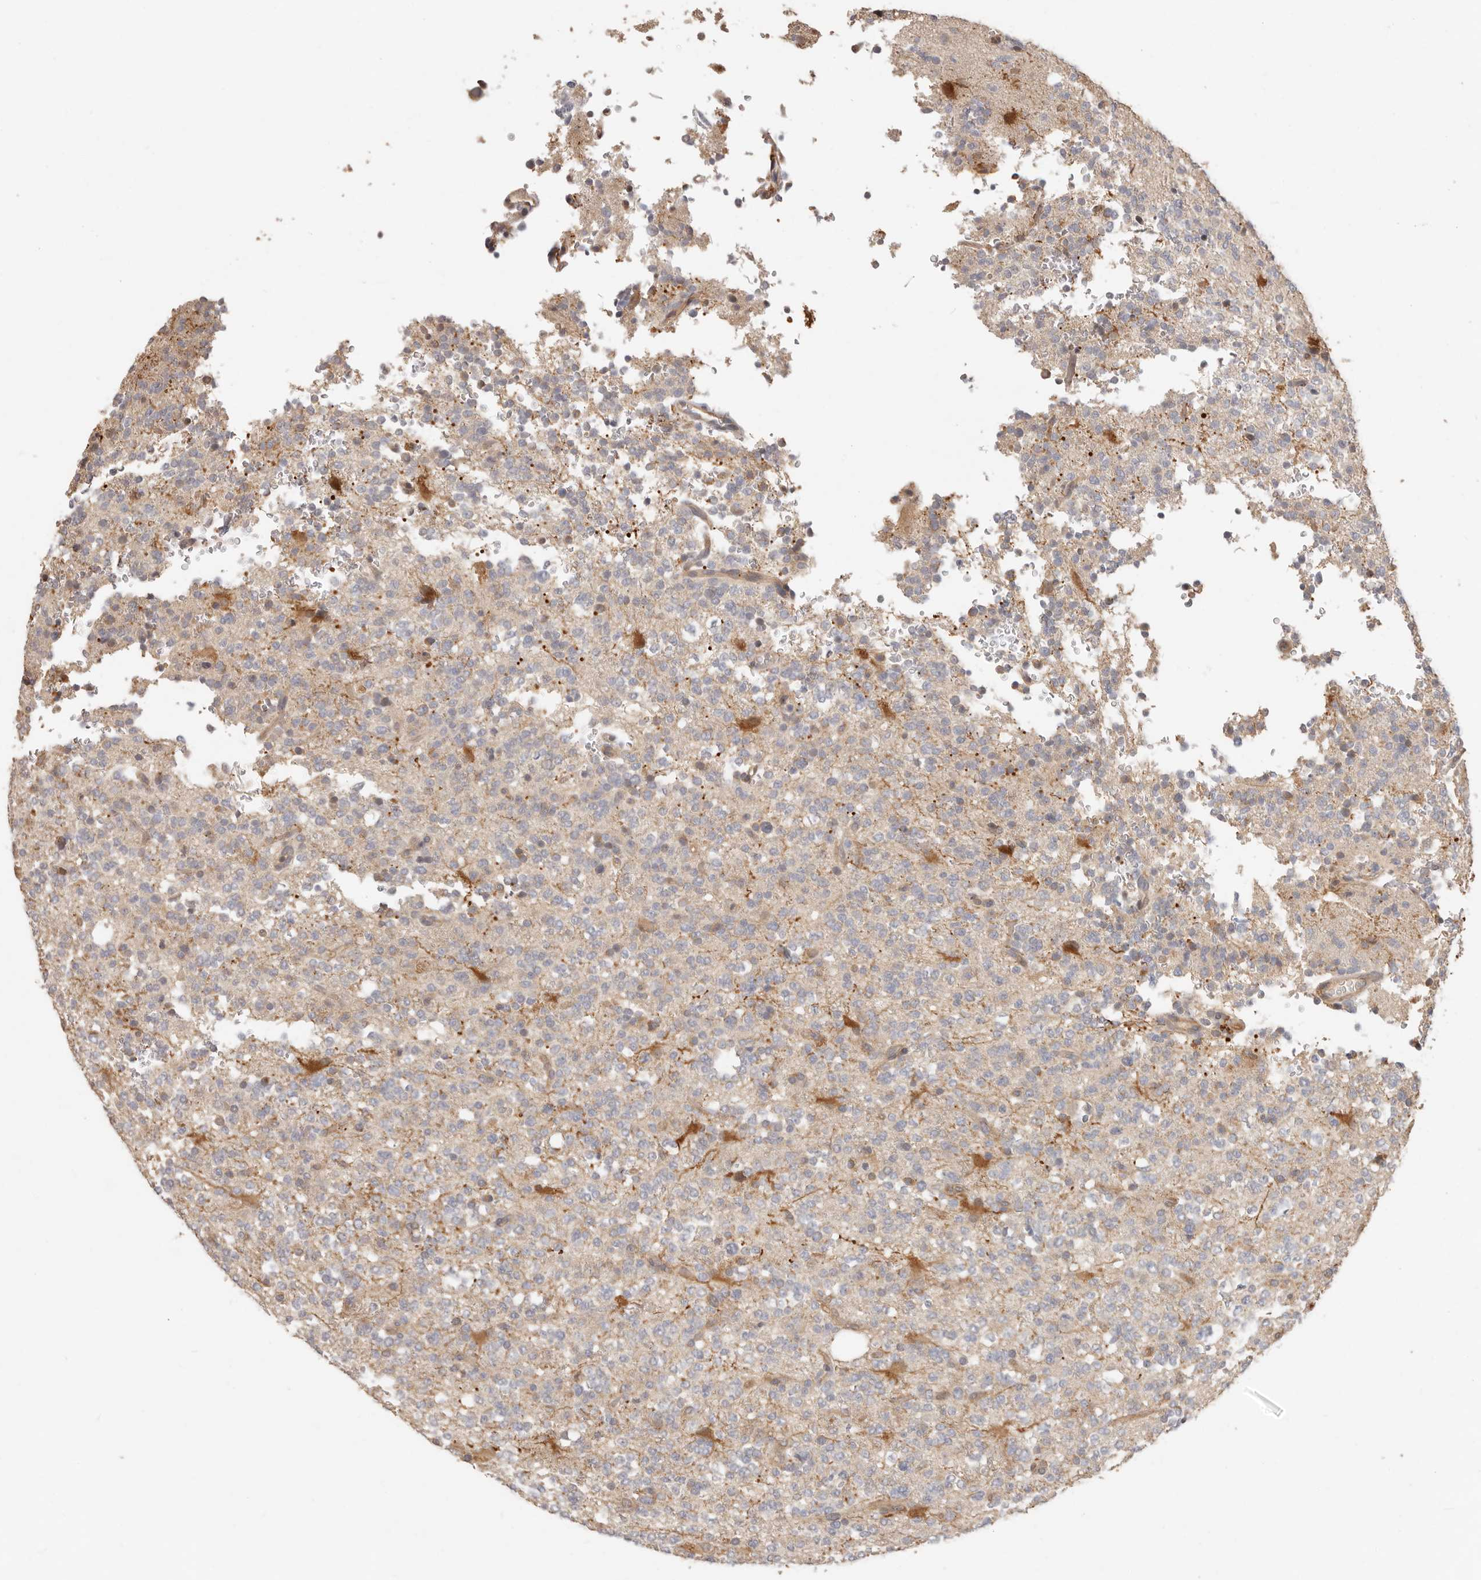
{"staining": {"intensity": "weak", "quantity": "25%-75%", "location": "cytoplasmic/membranous"}, "tissue": "glioma", "cell_type": "Tumor cells", "image_type": "cancer", "snomed": [{"axis": "morphology", "description": "Glioma, malignant, High grade"}, {"axis": "topography", "description": "Brain"}], "caption": "Immunohistochemical staining of human glioma demonstrates low levels of weak cytoplasmic/membranous expression in approximately 25%-75% of tumor cells.", "gene": "MTFR2", "patient": {"sex": "female", "age": 62}}